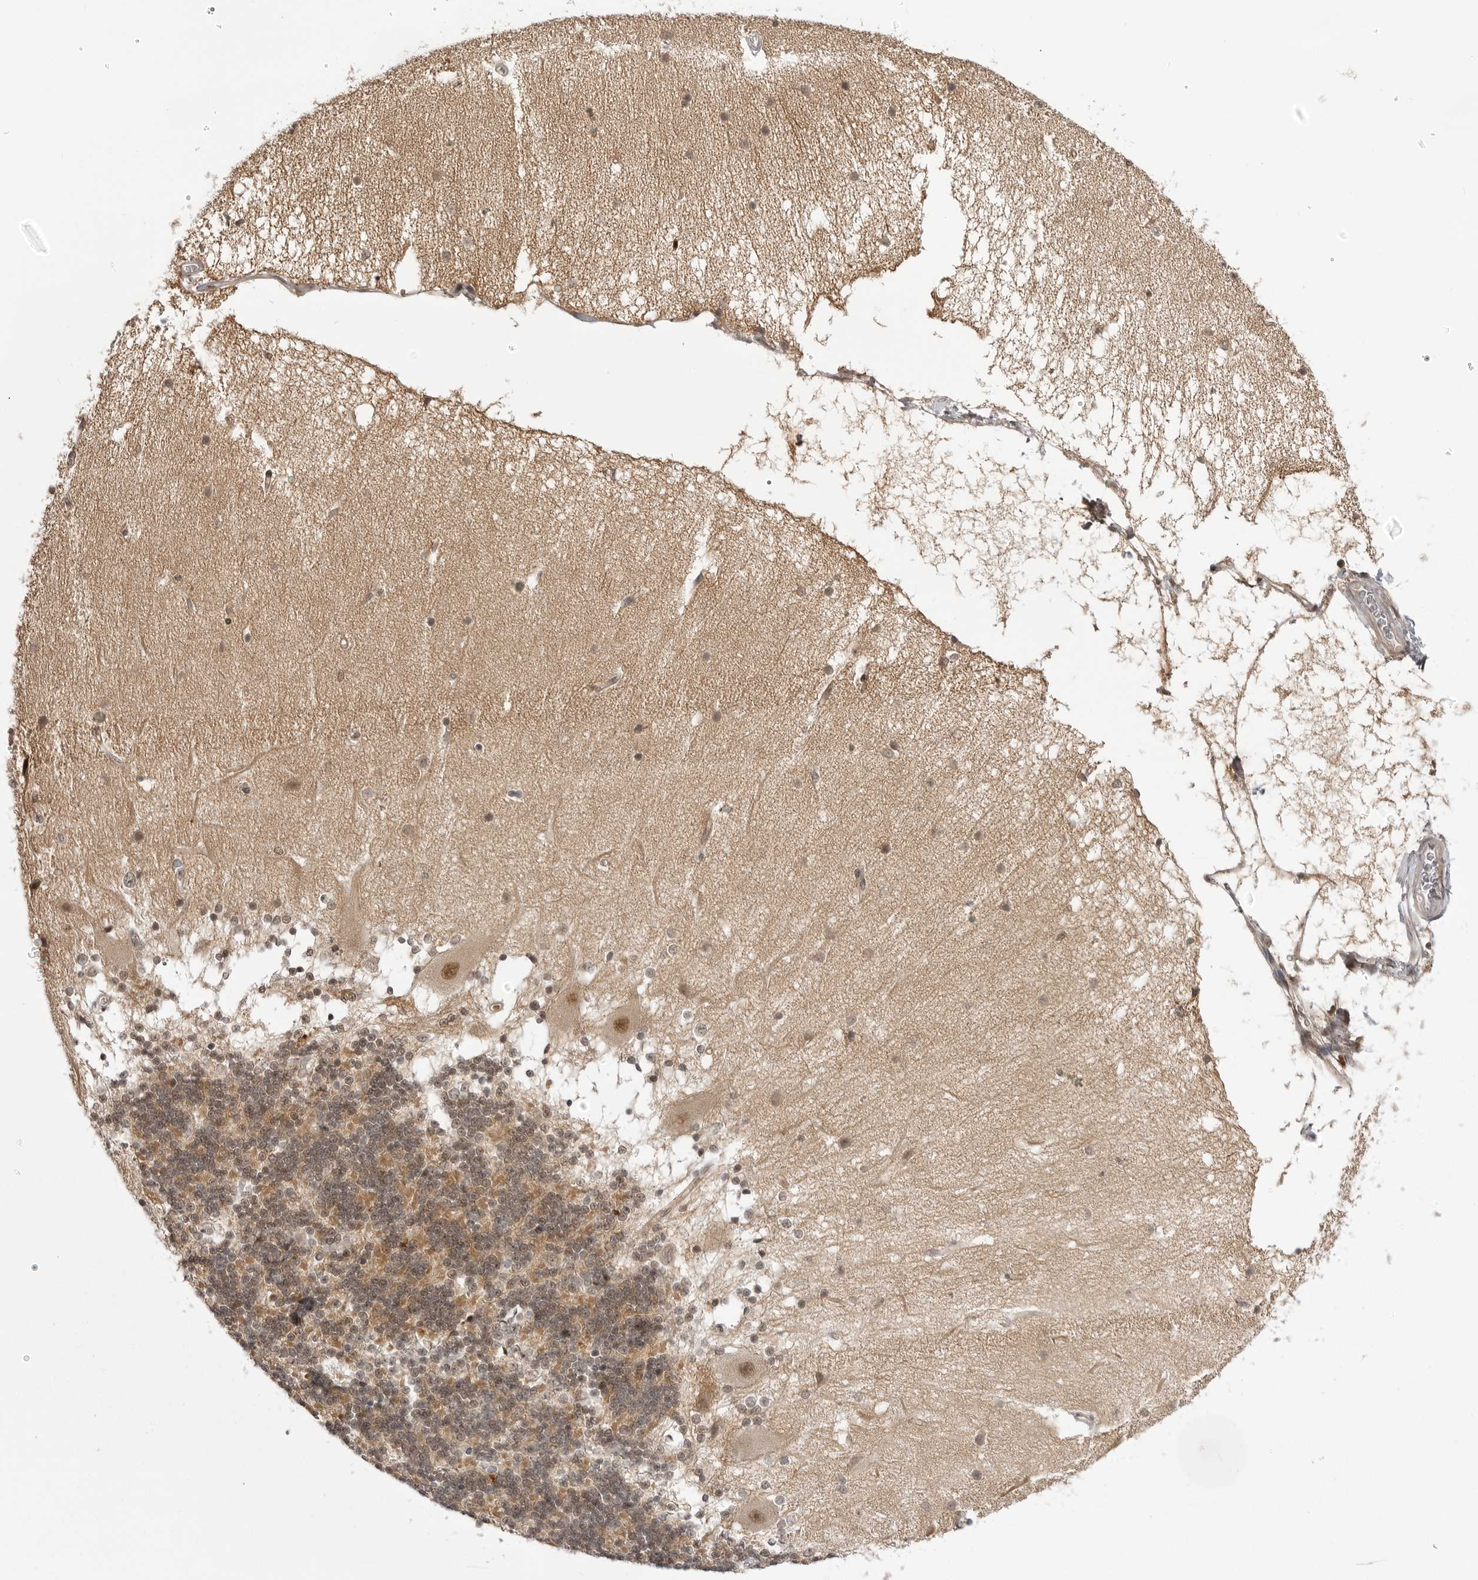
{"staining": {"intensity": "moderate", "quantity": ">75%", "location": "cytoplasmic/membranous,nuclear"}, "tissue": "cerebellum", "cell_type": "Cells in granular layer", "image_type": "normal", "snomed": [{"axis": "morphology", "description": "Normal tissue, NOS"}, {"axis": "topography", "description": "Cerebellum"}], "caption": "Immunohistochemistry staining of normal cerebellum, which reveals medium levels of moderate cytoplasmic/membranous,nuclear positivity in about >75% of cells in granular layer indicating moderate cytoplasmic/membranous,nuclear protein positivity. The staining was performed using DAB (brown) for protein detection and nuclei were counterstained in hematoxylin (blue).", "gene": "PTK2B", "patient": {"sex": "female", "age": 54}}